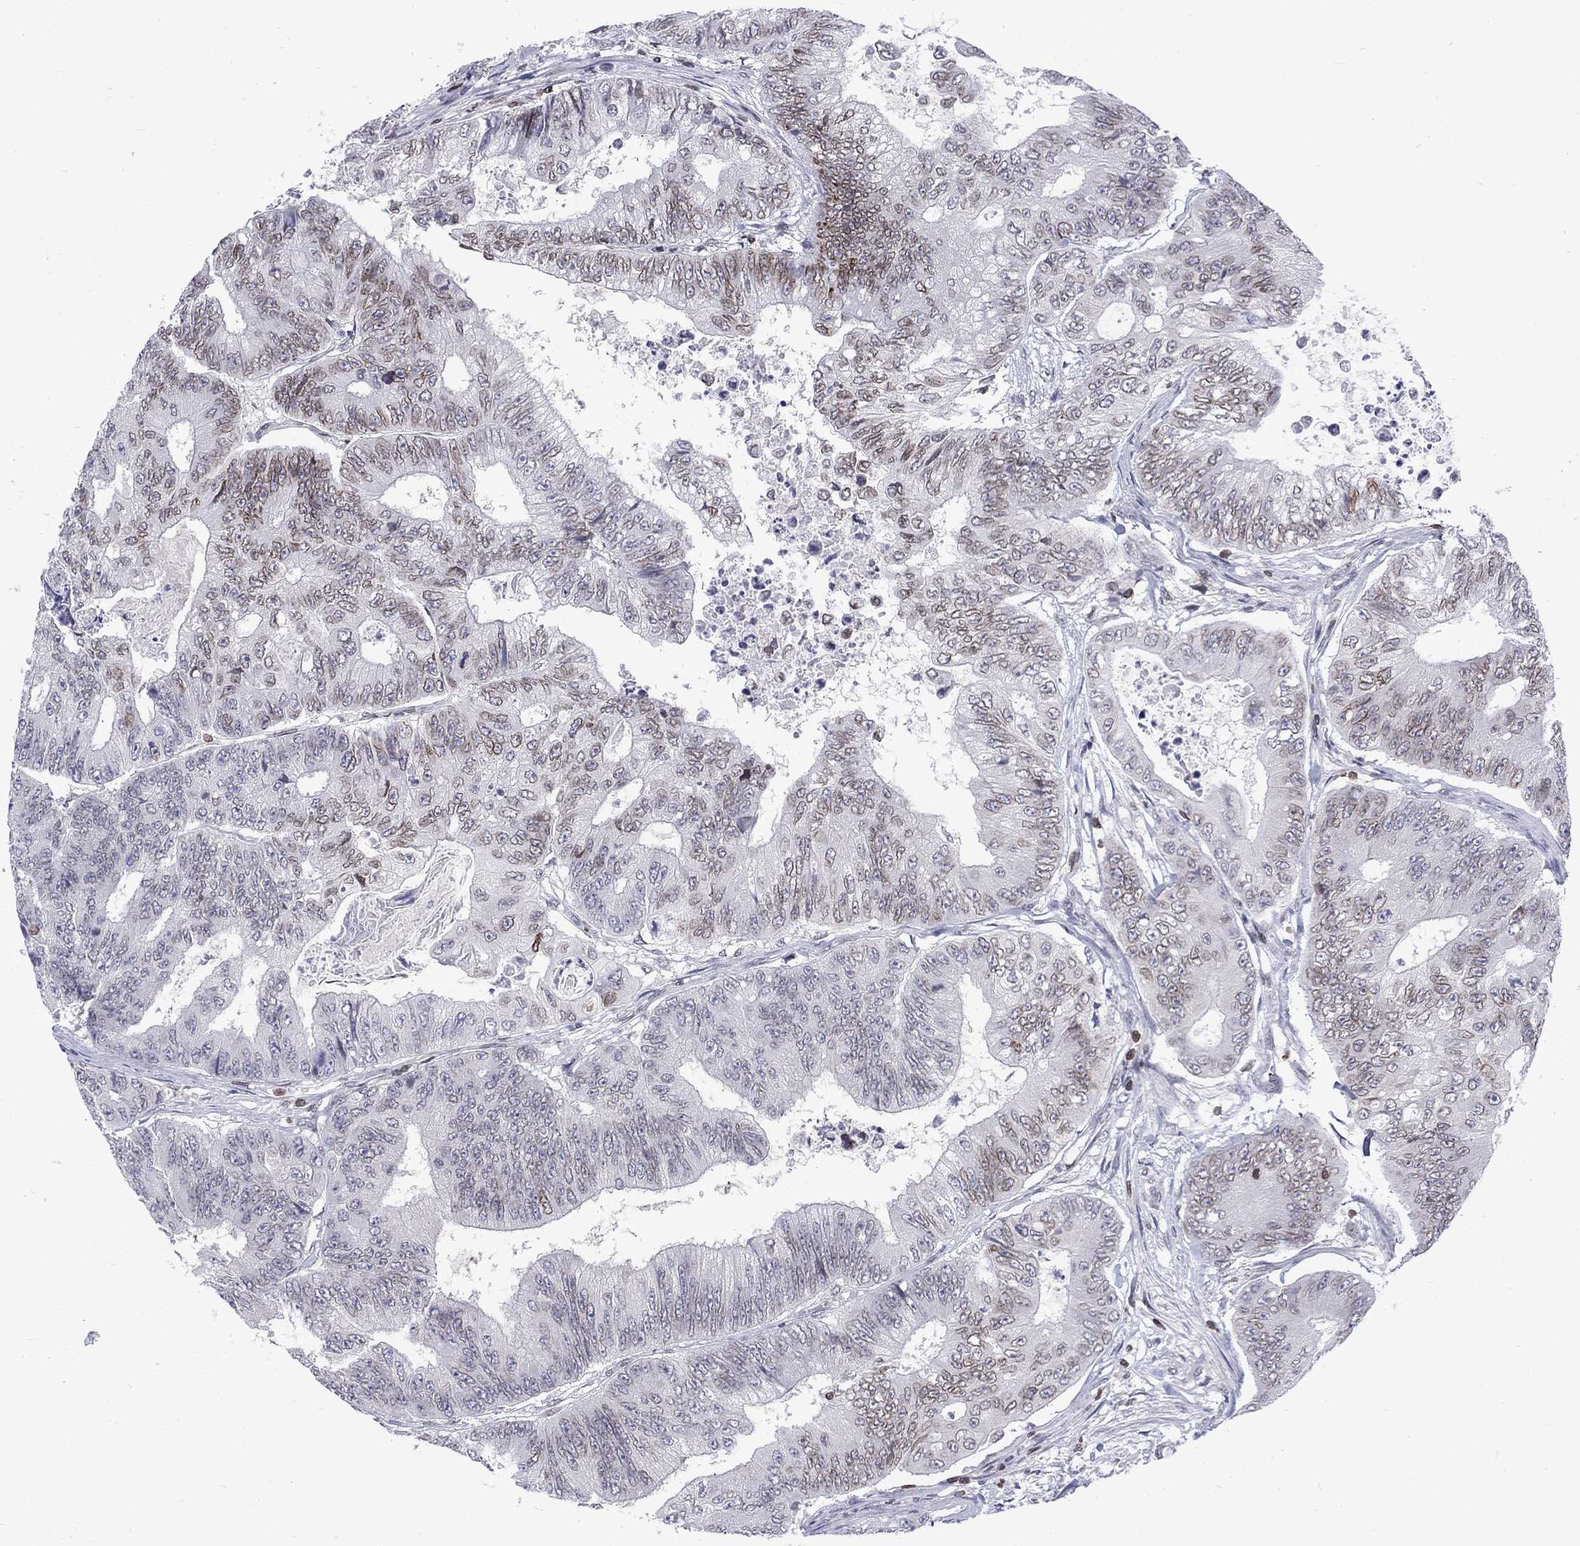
{"staining": {"intensity": "moderate", "quantity": "<25%", "location": "cytoplasmic/membranous,nuclear"}, "tissue": "colorectal cancer", "cell_type": "Tumor cells", "image_type": "cancer", "snomed": [{"axis": "morphology", "description": "Adenocarcinoma, NOS"}, {"axis": "topography", "description": "Colon"}], "caption": "A high-resolution photomicrograph shows IHC staining of adenocarcinoma (colorectal), which shows moderate cytoplasmic/membranous and nuclear expression in about <25% of tumor cells.", "gene": "SLA", "patient": {"sex": "female", "age": 48}}